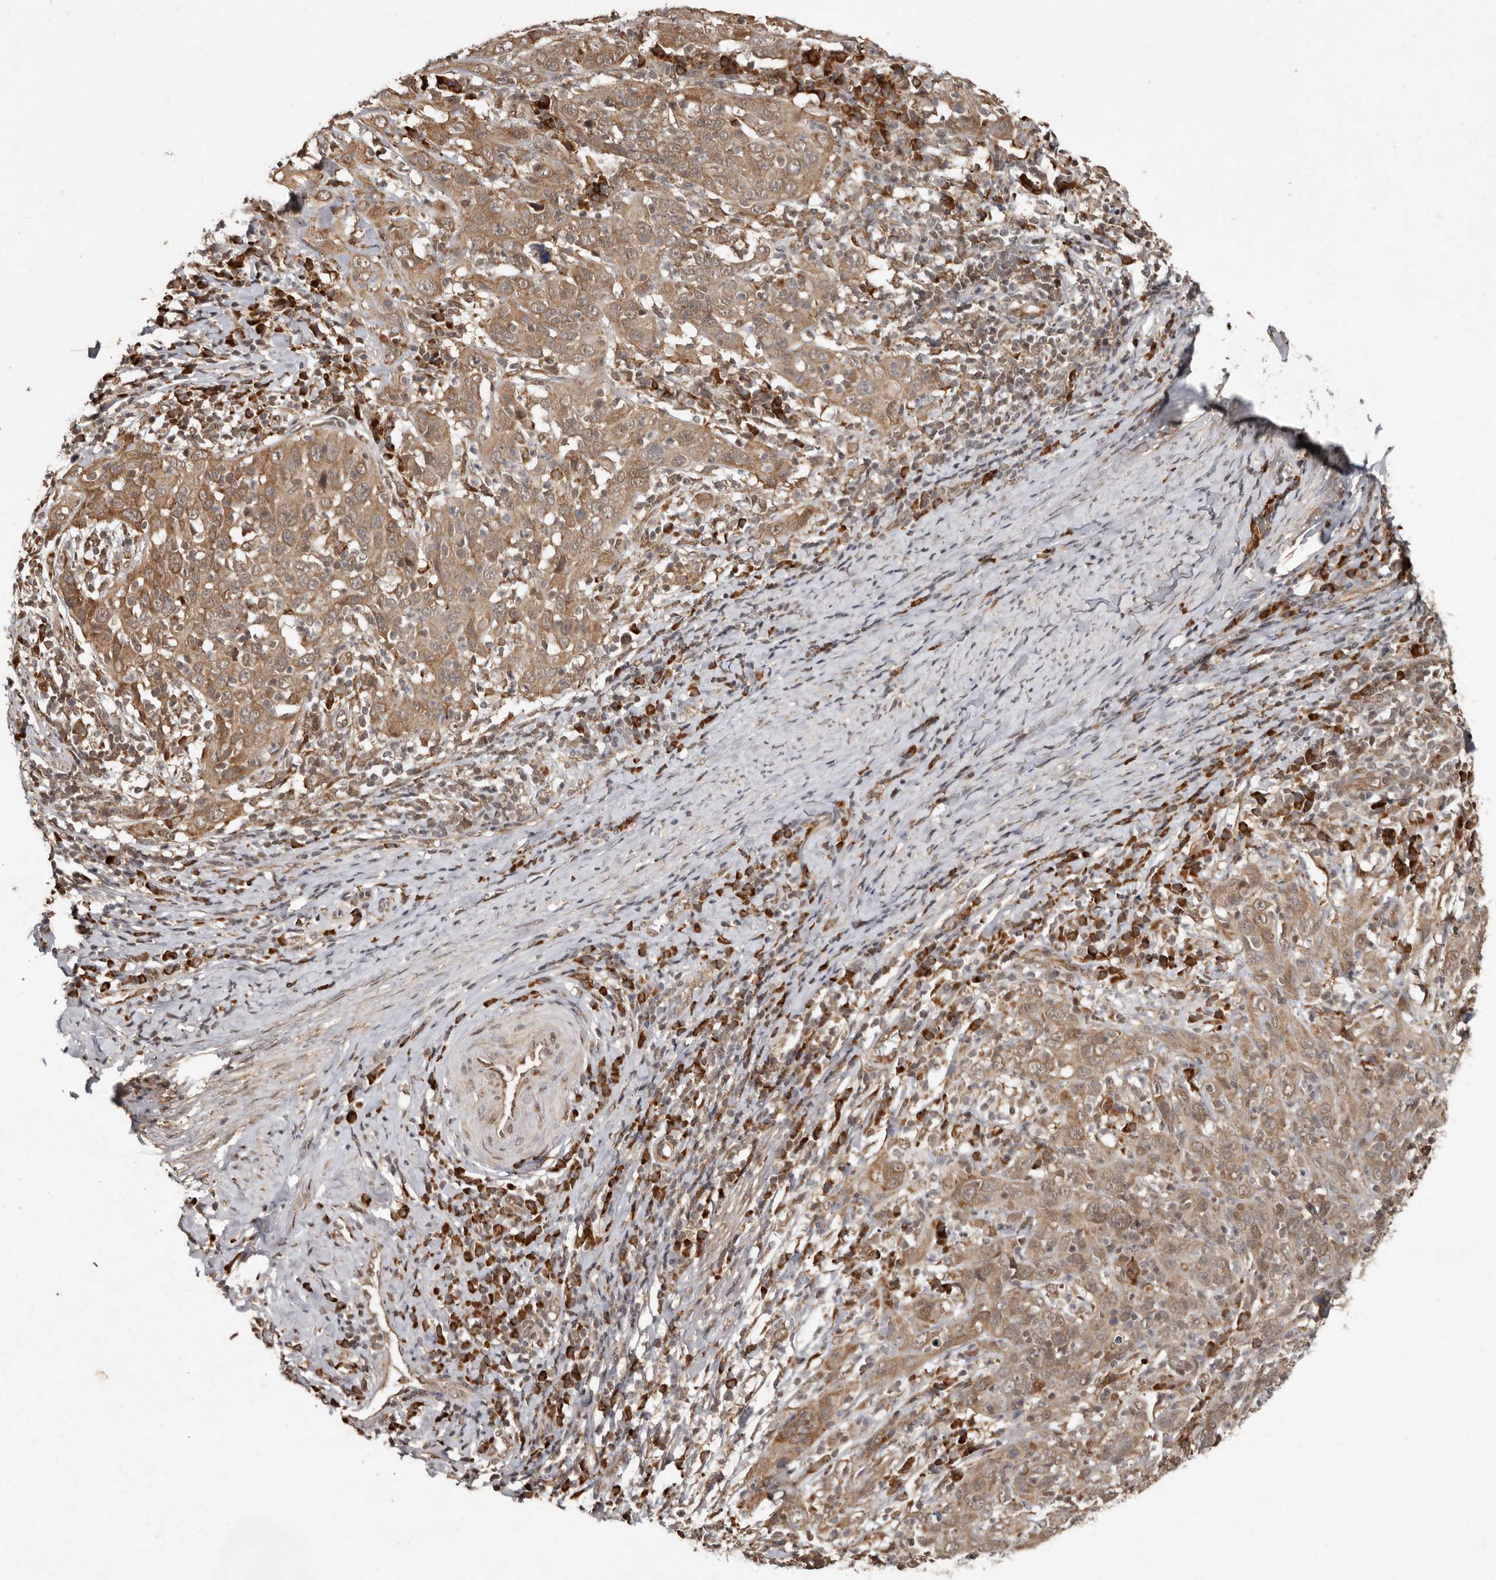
{"staining": {"intensity": "moderate", "quantity": ">75%", "location": "cytoplasmic/membranous"}, "tissue": "cervical cancer", "cell_type": "Tumor cells", "image_type": "cancer", "snomed": [{"axis": "morphology", "description": "Squamous cell carcinoma, NOS"}, {"axis": "topography", "description": "Cervix"}], "caption": "The photomicrograph demonstrates a brown stain indicating the presence of a protein in the cytoplasmic/membranous of tumor cells in cervical cancer.", "gene": "LRGUK", "patient": {"sex": "female", "age": 46}}